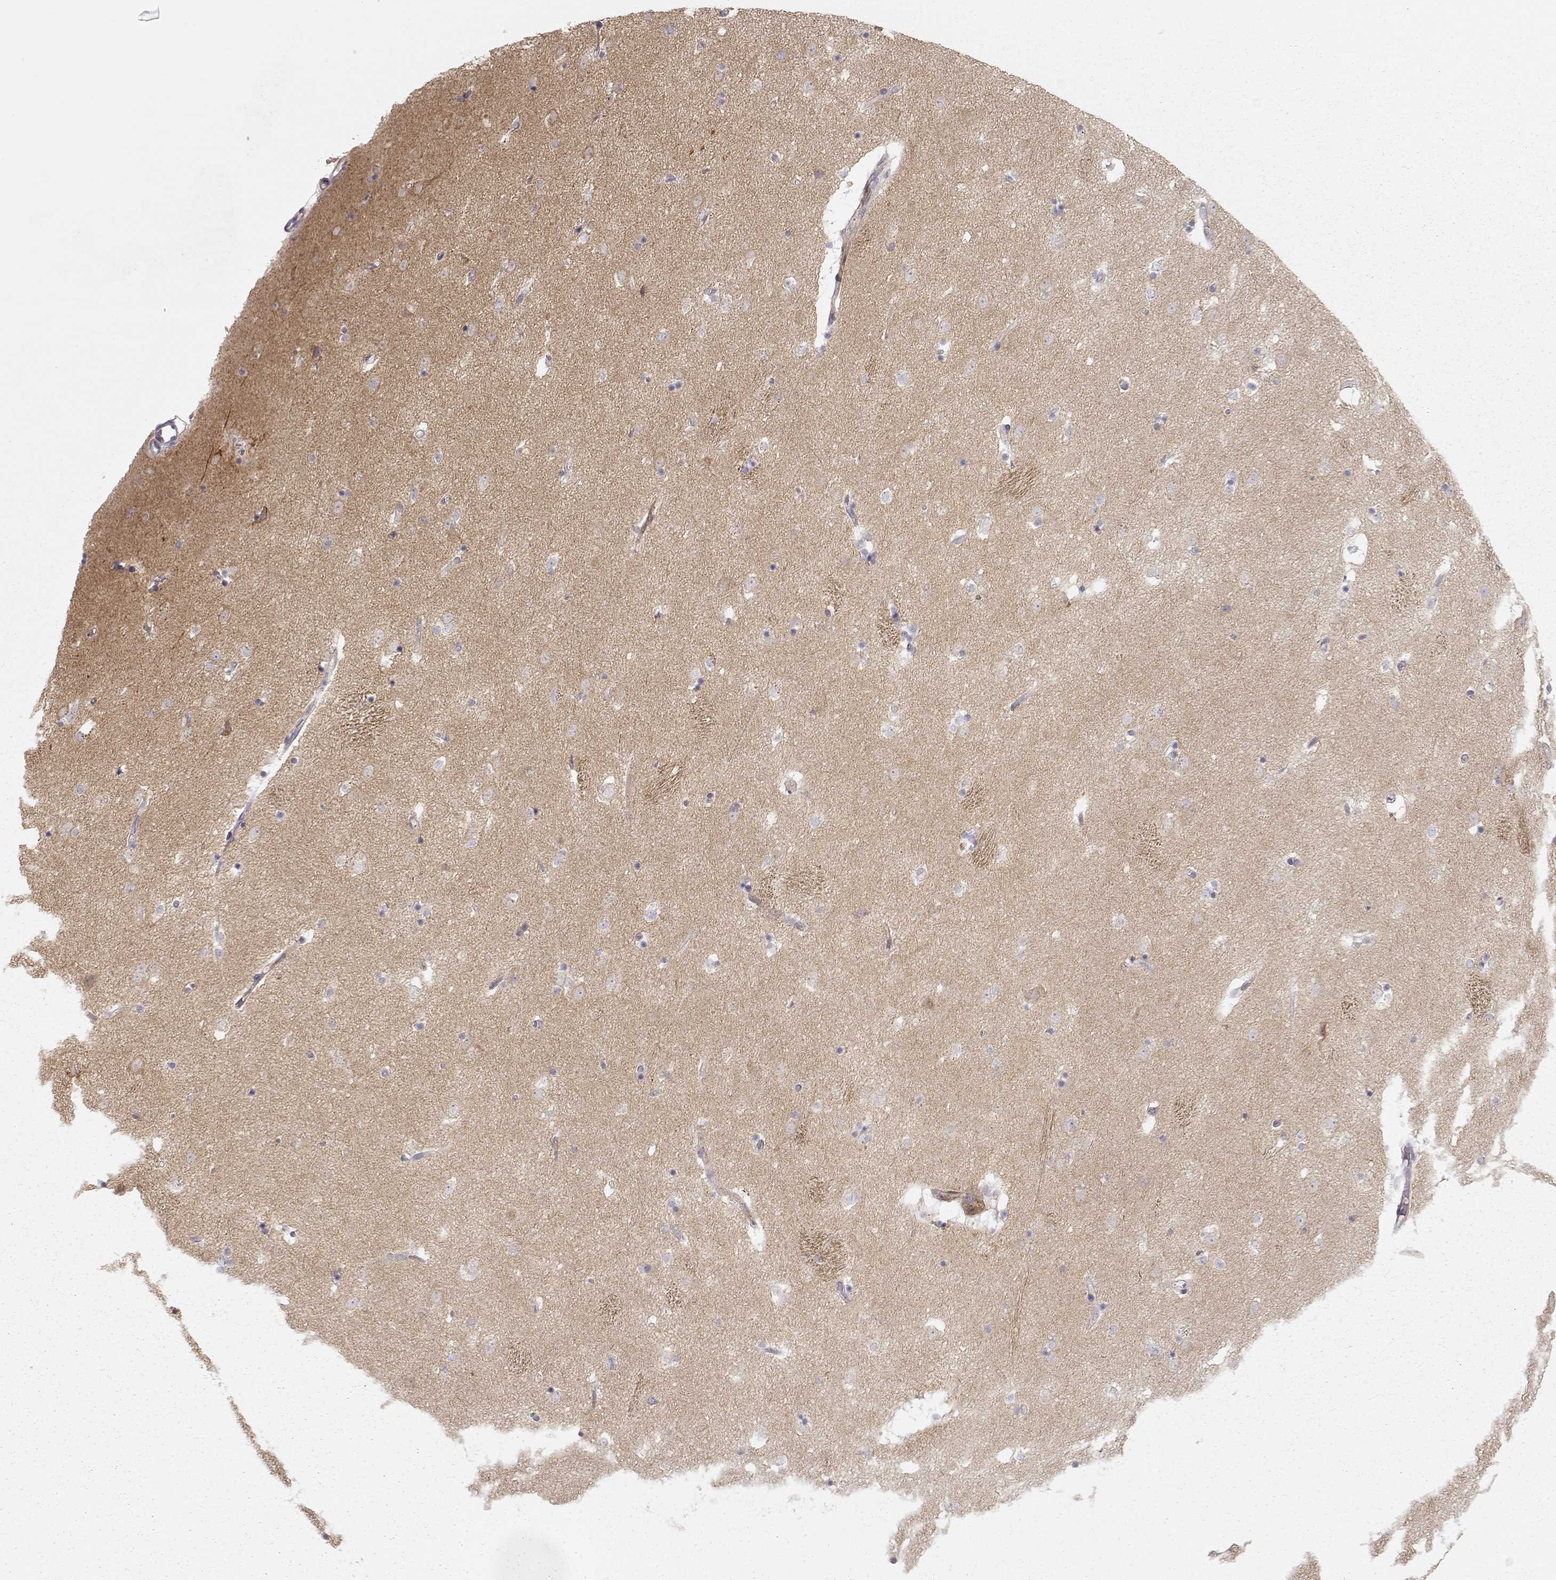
{"staining": {"intensity": "weak", "quantity": "25%-75%", "location": "cytoplasmic/membranous"}, "tissue": "caudate", "cell_type": "Glial cells", "image_type": "normal", "snomed": [{"axis": "morphology", "description": "Normal tissue, NOS"}, {"axis": "topography", "description": "Lateral ventricle wall"}], "caption": "An immunohistochemistry histopathology image of unremarkable tissue is shown. Protein staining in brown labels weak cytoplasmic/membranous positivity in caudate within glial cells.", "gene": "ARHGAP8", "patient": {"sex": "male", "age": 51}}